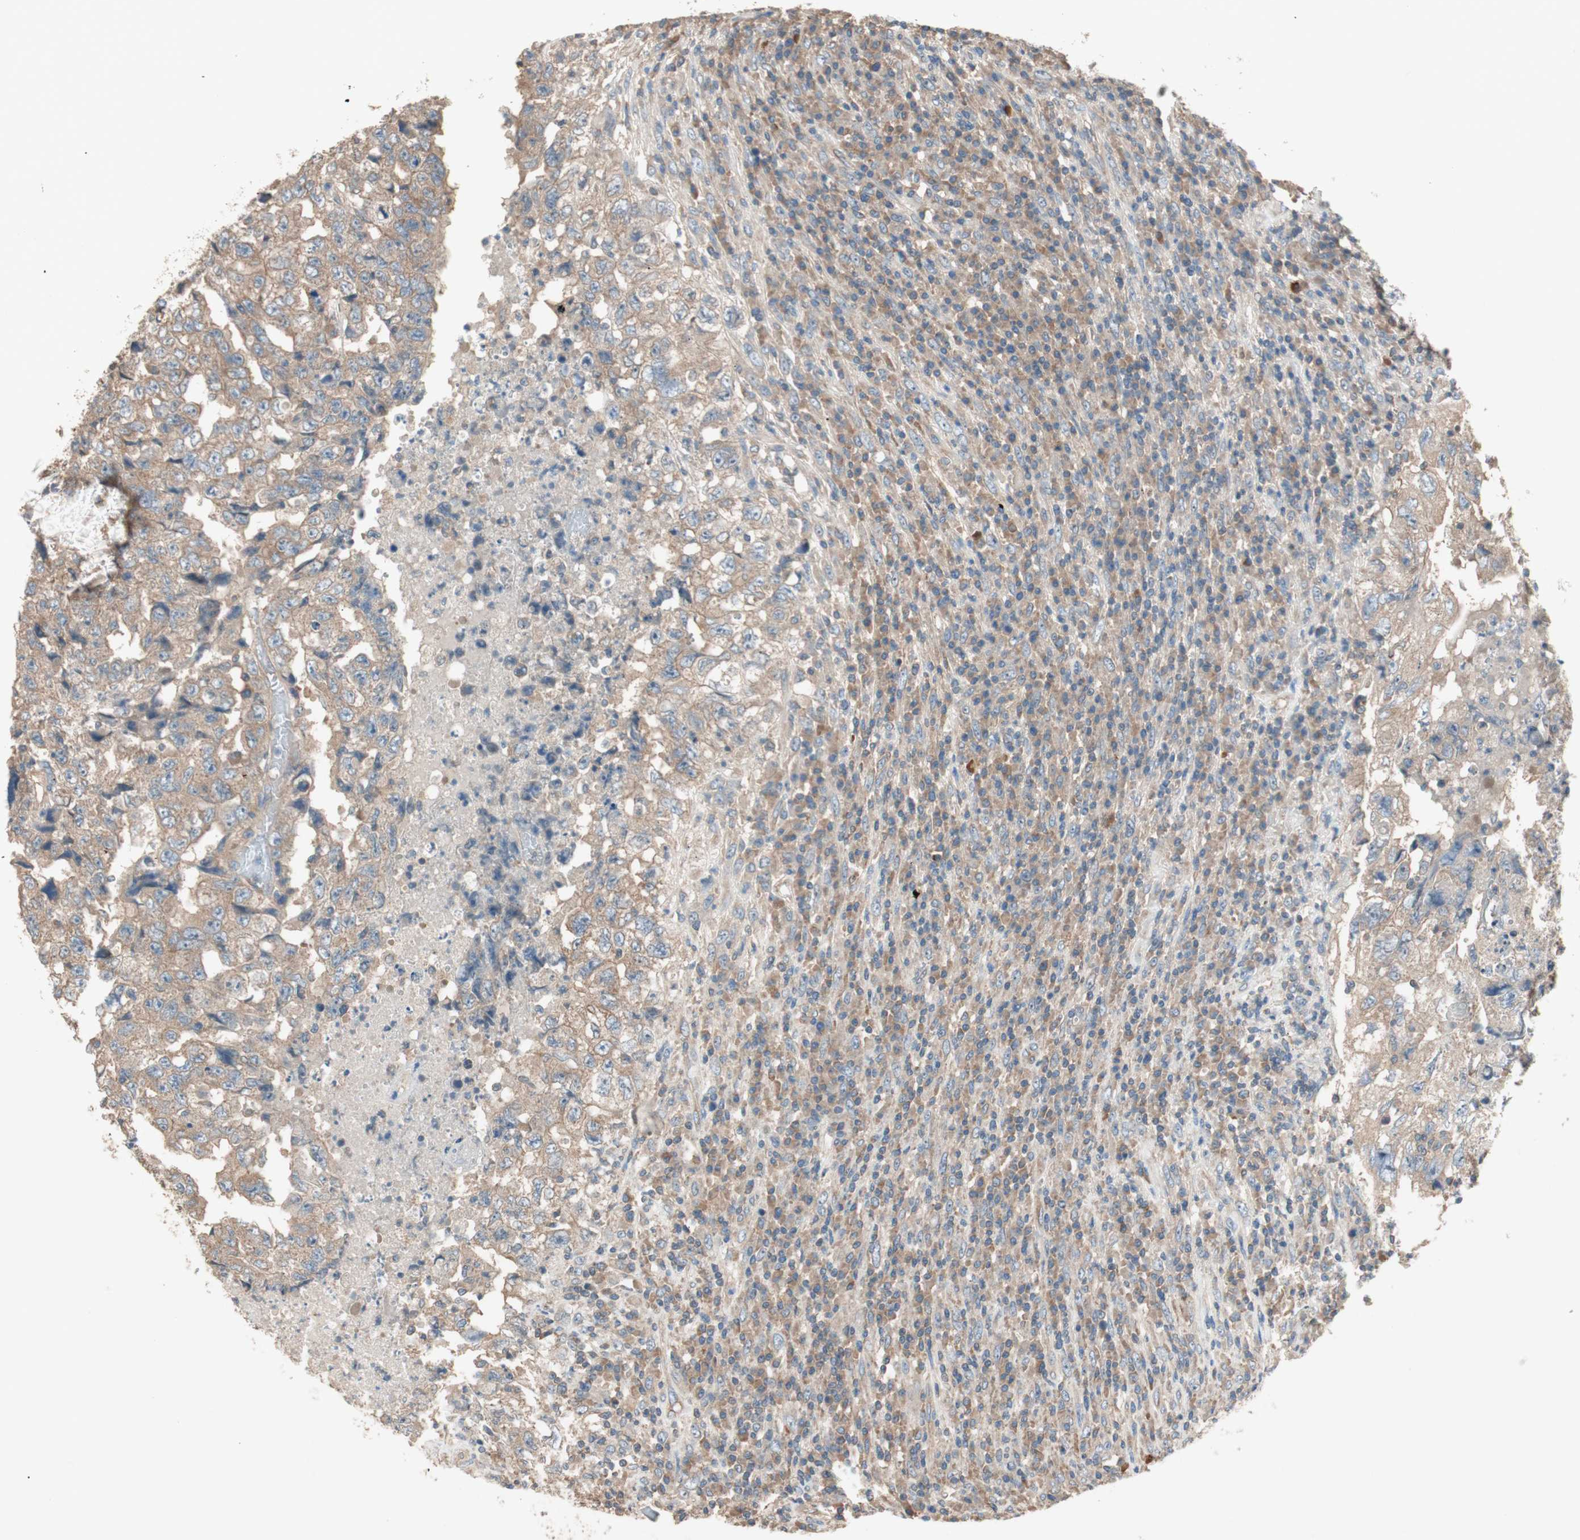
{"staining": {"intensity": "moderate", "quantity": ">75%", "location": "cytoplasmic/membranous"}, "tissue": "testis cancer", "cell_type": "Tumor cells", "image_type": "cancer", "snomed": [{"axis": "morphology", "description": "Necrosis, NOS"}, {"axis": "morphology", "description": "Carcinoma, Embryonal, NOS"}, {"axis": "topography", "description": "Testis"}], "caption": "Immunohistochemical staining of testis cancer shows moderate cytoplasmic/membranous protein expression in approximately >75% of tumor cells.", "gene": "CC2D1A", "patient": {"sex": "male", "age": 19}}